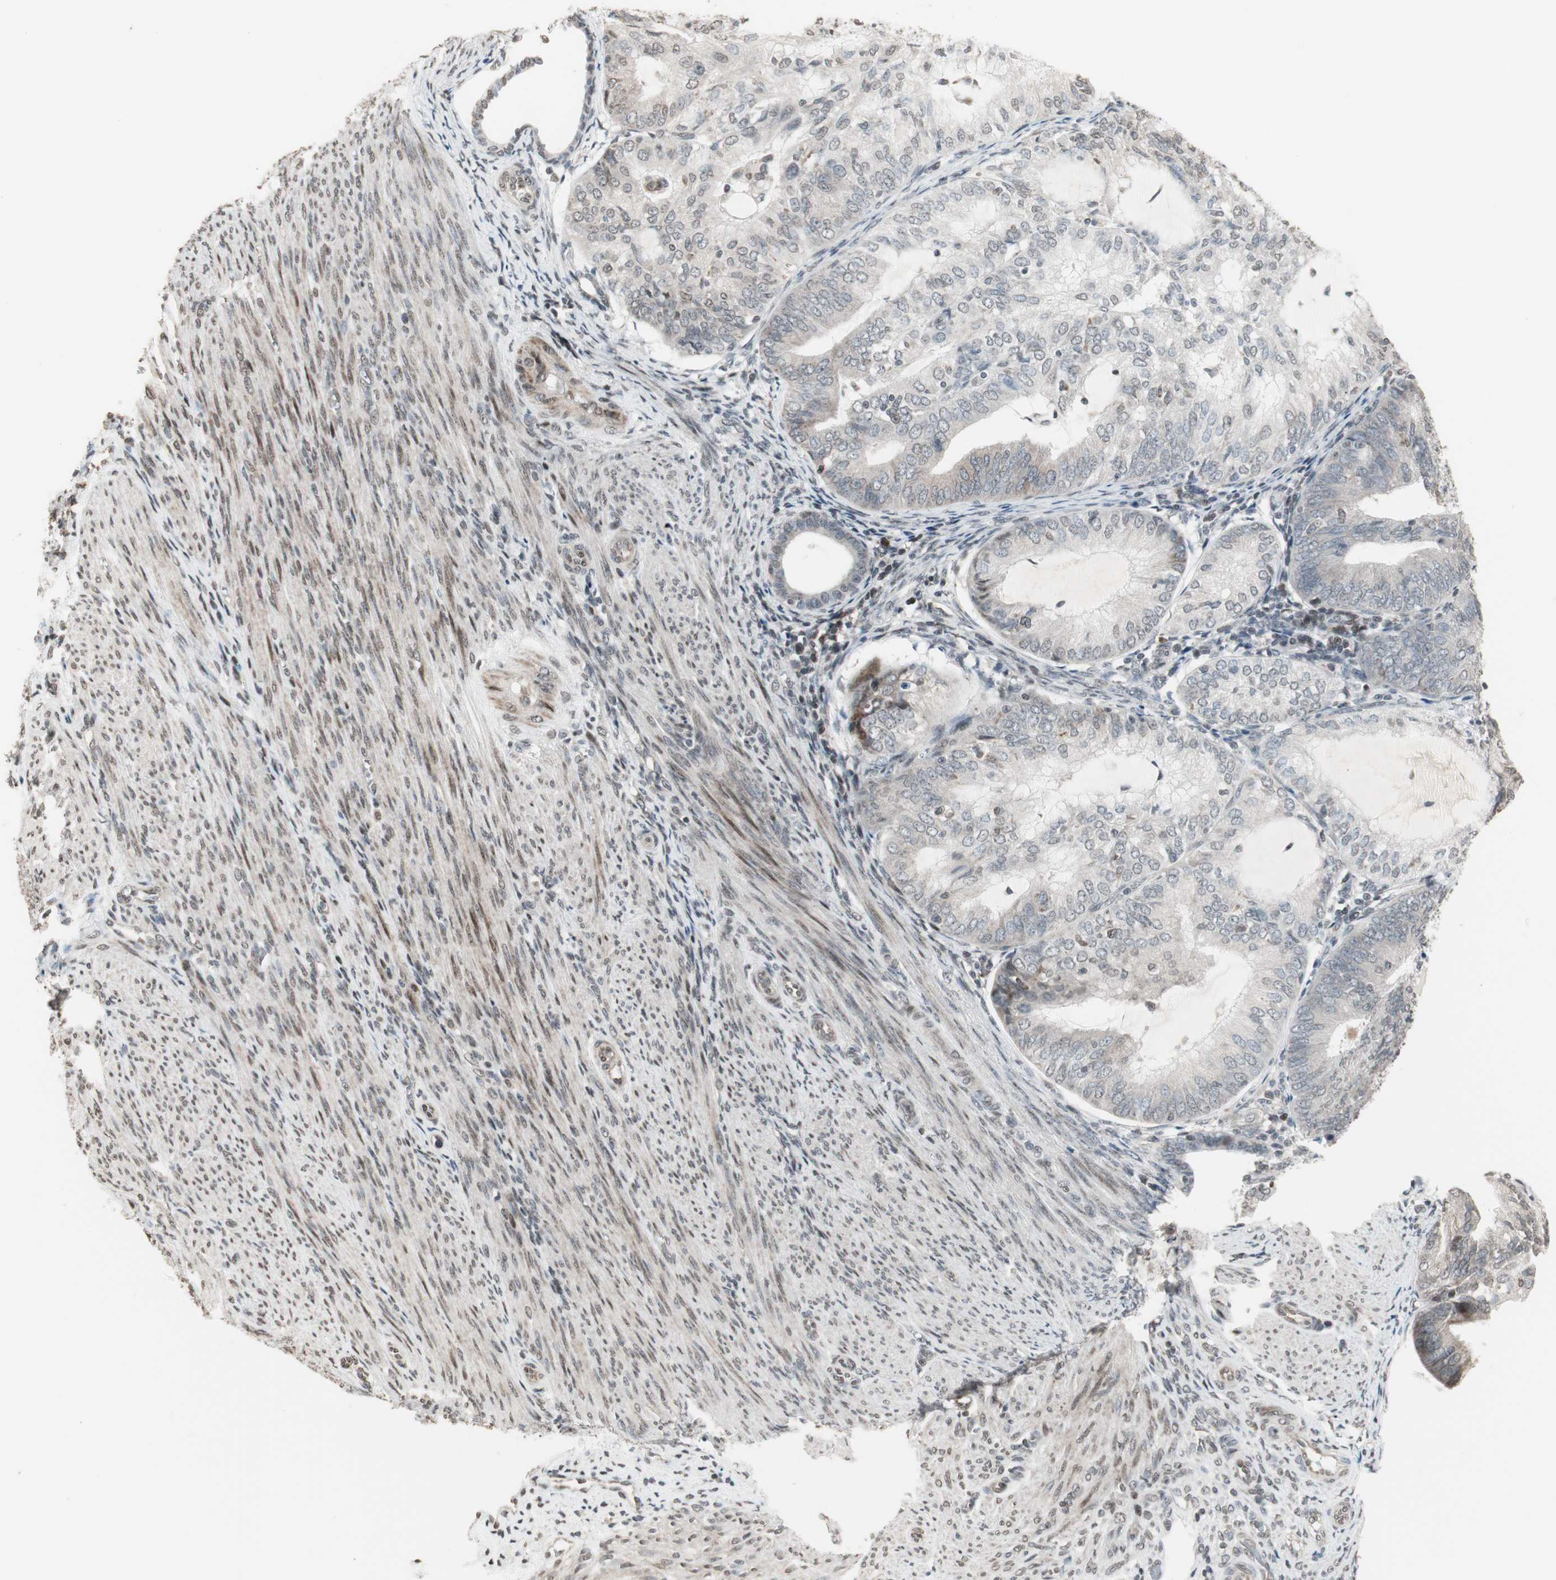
{"staining": {"intensity": "weak", "quantity": "<25%", "location": "cytoplasmic/membranous,nuclear"}, "tissue": "endometrial cancer", "cell_type": "Tumor cells", "image_type": "cancer", "snomed": [{"axis": "morphology", "description": "Adenocarcinoma, NOS"}, {"axis": "topography", "description": "Endometrium"}], "caption": "Immunohistochemistry image of neoplastic tissue: human endometrial cancer (adenocarcinoma) stained with DAB demonstrates no significant protein staining in tumor cells. The staining was performed using DAB to visualize the protein expression in brown, while the nuclei were stained in blue with hematoxylin (Magnification: 20x).", "gene": "CBLC", "patient": {"sex": "female", "age": 81}}